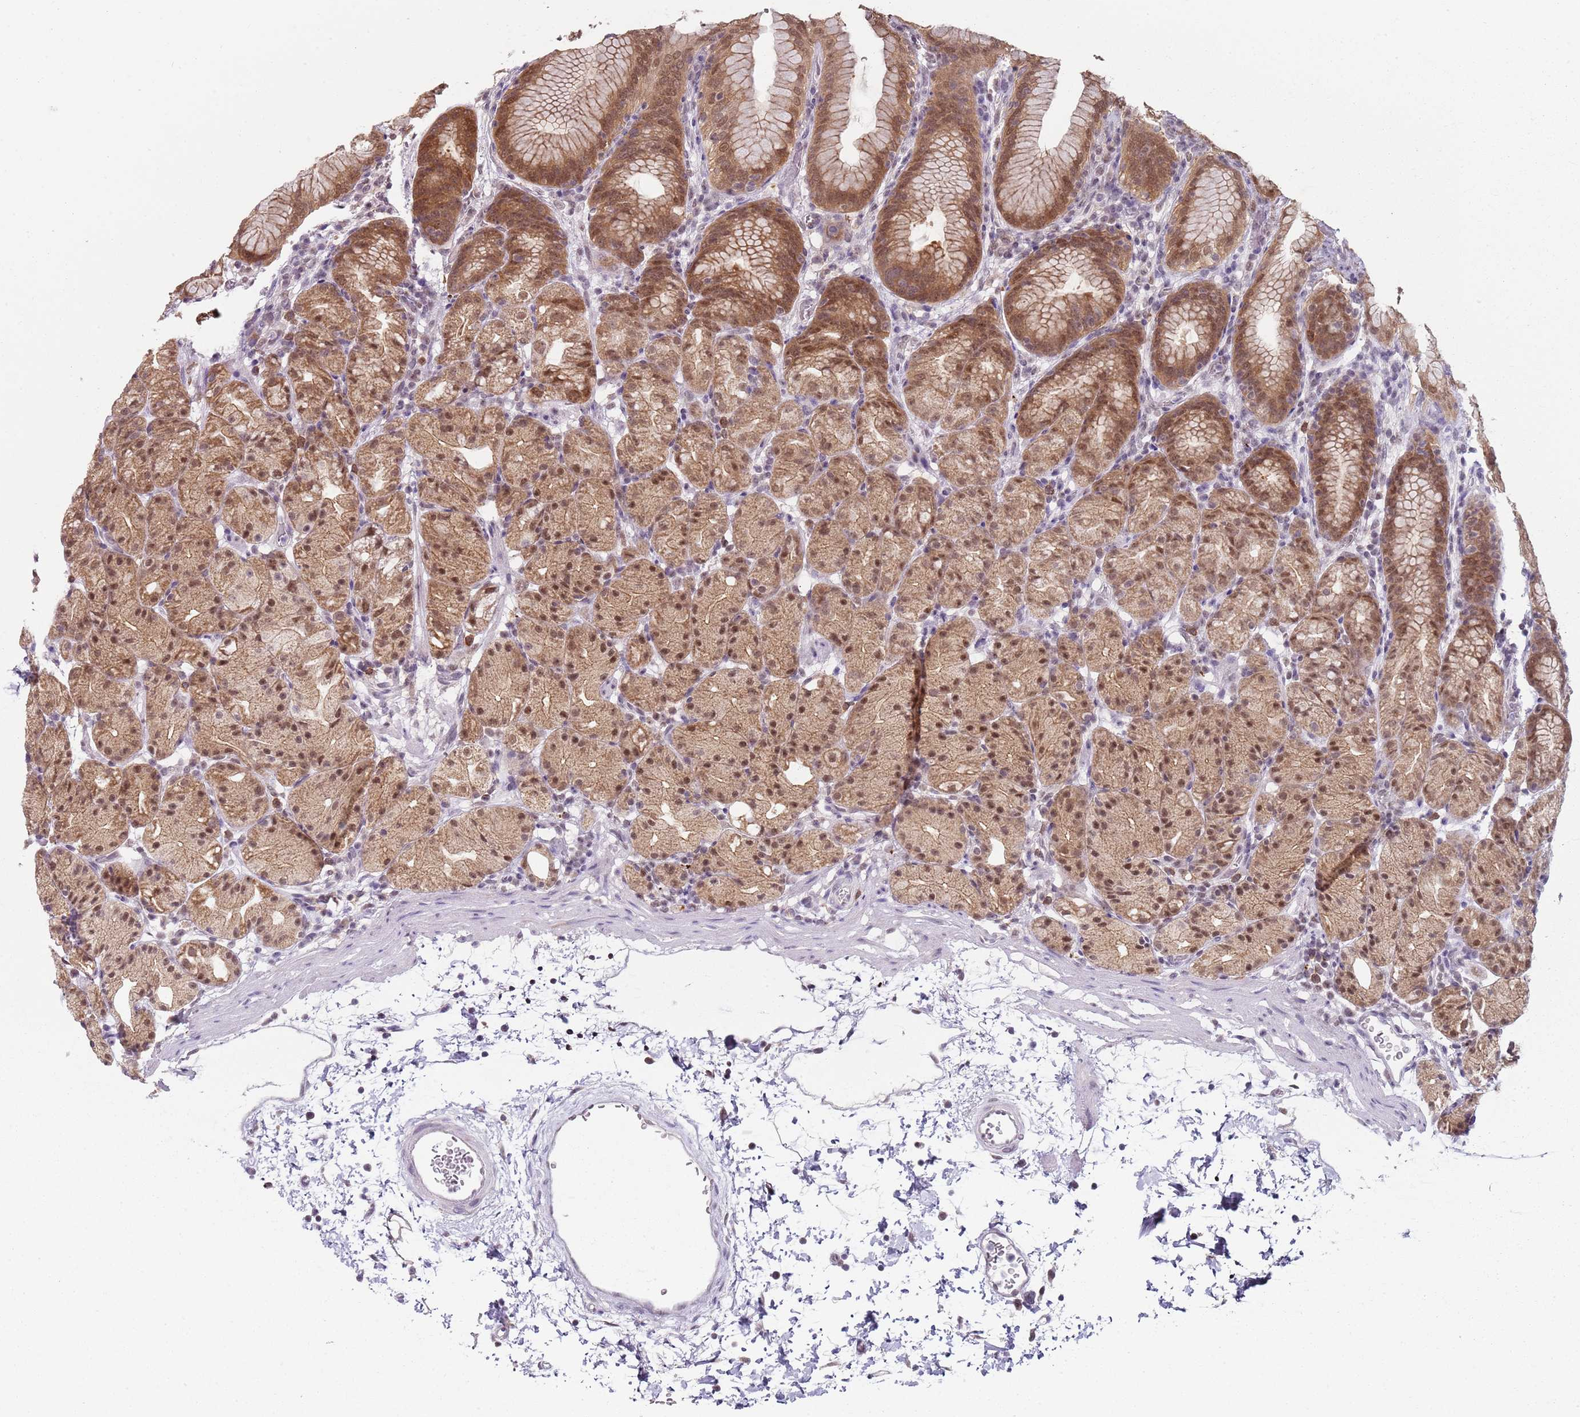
{"staining": {"intensity": "moderate", "quantity": ">75%", "location": "cytoplasmic/membranous,nuclear"}, "tissue": "stomach", "cell_type": "Glandular cells", "image_type": "normal", "snomed": [{"axis": "morphology", "description": "Normal tissue, NOS"}, {"axis": "topography", "description": "Stomach, upper"}], "caption": "Protein expression analysis of benign stomach shows moderate cytoplasmic/membranous,nuclear positivity in approximately >75% of glandular cells. (IHC, brightfield microscopy, high magnification).", "gene": "SMARCAL1", "patient": {"sex": "male", "age": 48}}